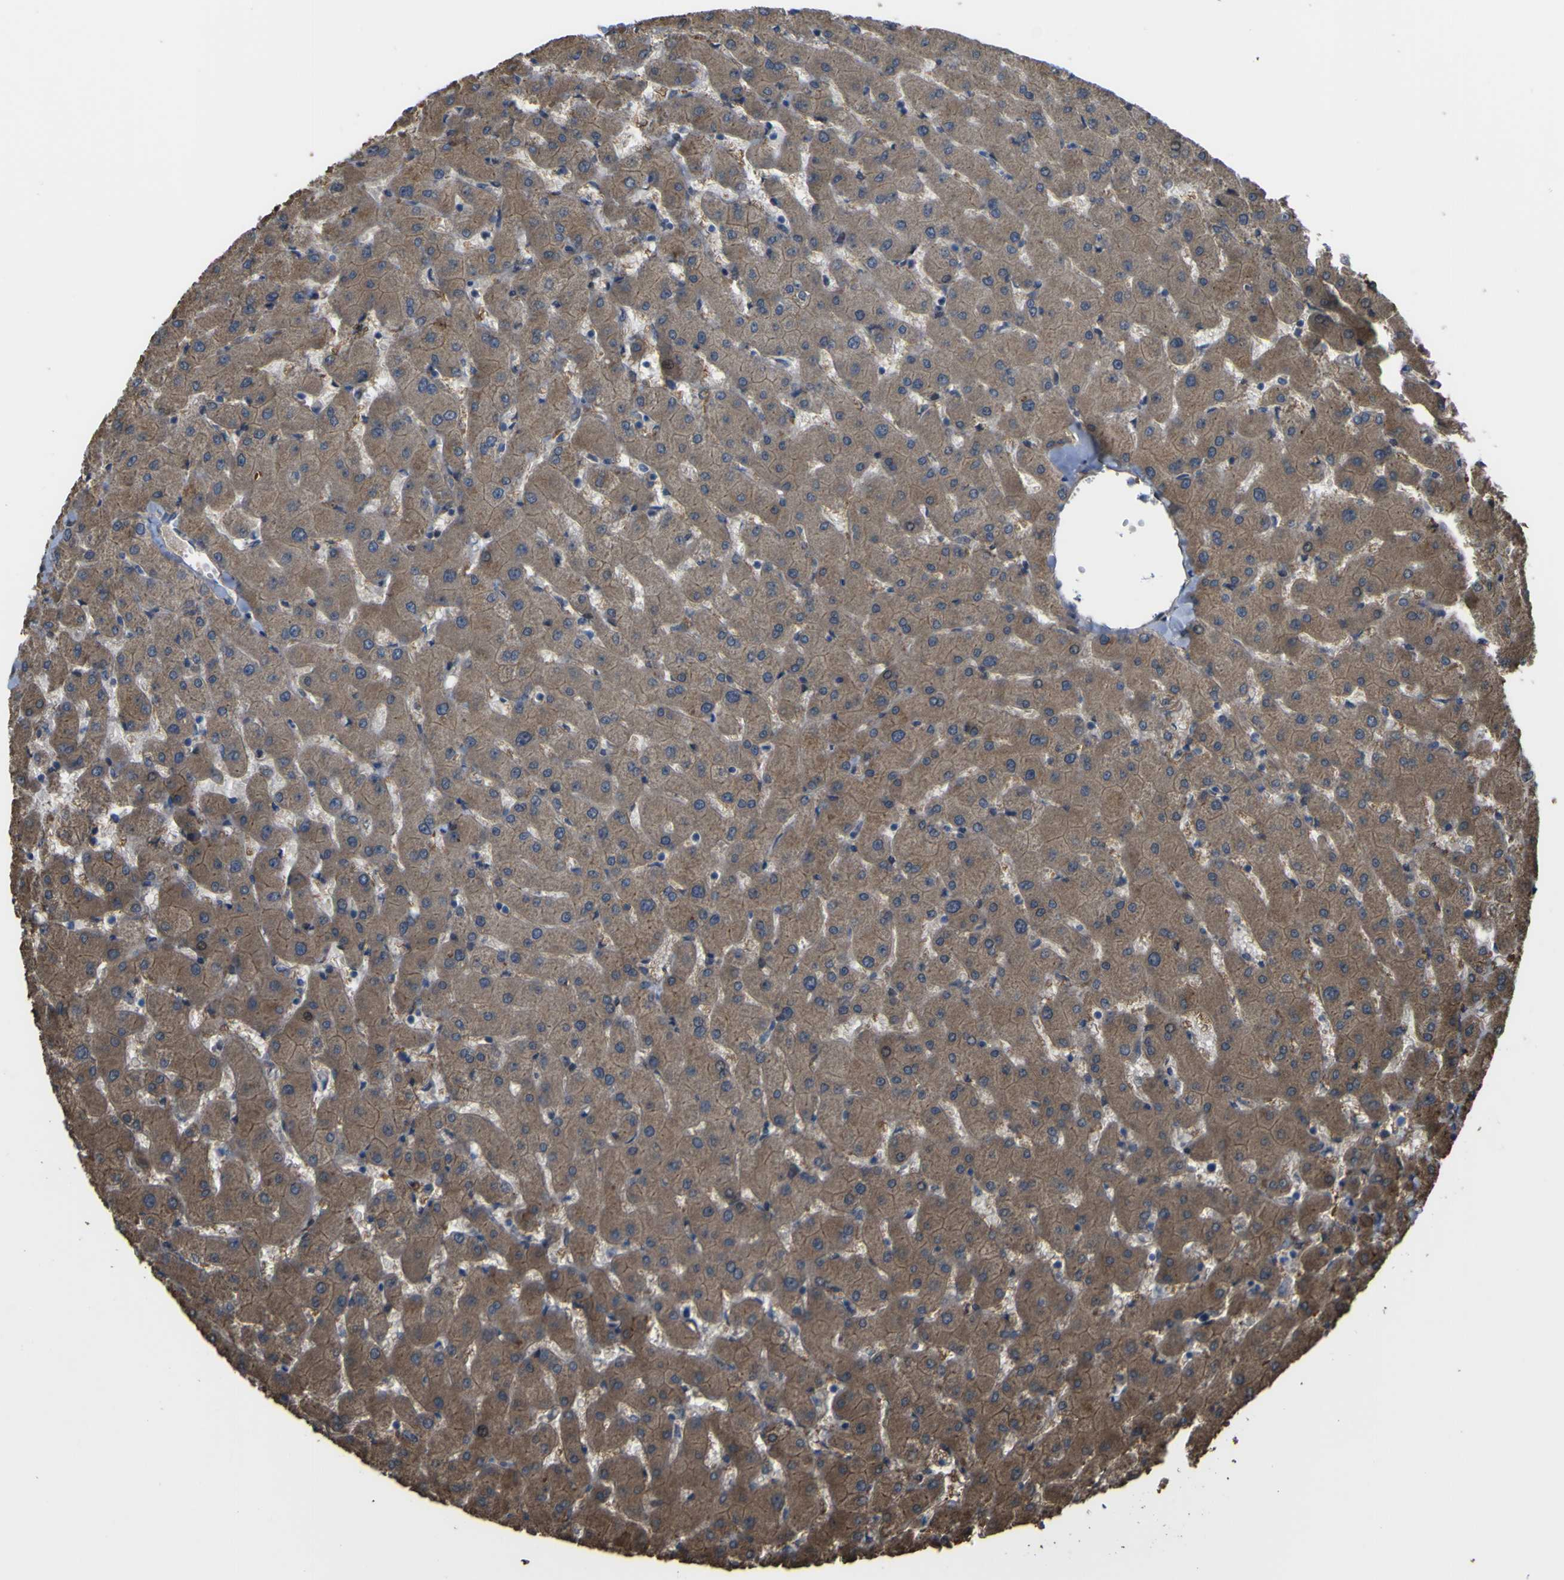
{"staining": {"intensity": "weak", "quantity": ">75%", "location": "cytoplasmic/membranous"}, "tissue": "liver", "cell_type": "Cholangiocytes", "image_type": "normal", "snomed": [{"axis": "morphology", "description": "Normal tissue, NOS"}, {"axis": "topography", "description": "Liver"}], "caption": "A histopathology image showing weak cytoplasmic/membranous positivity in about >75% of cholangiocytes in benign liver, as visualized by brown immunohistochemical staining.", "gene": "FBXO30", "patient": {"sex": "female", "age": 63}}